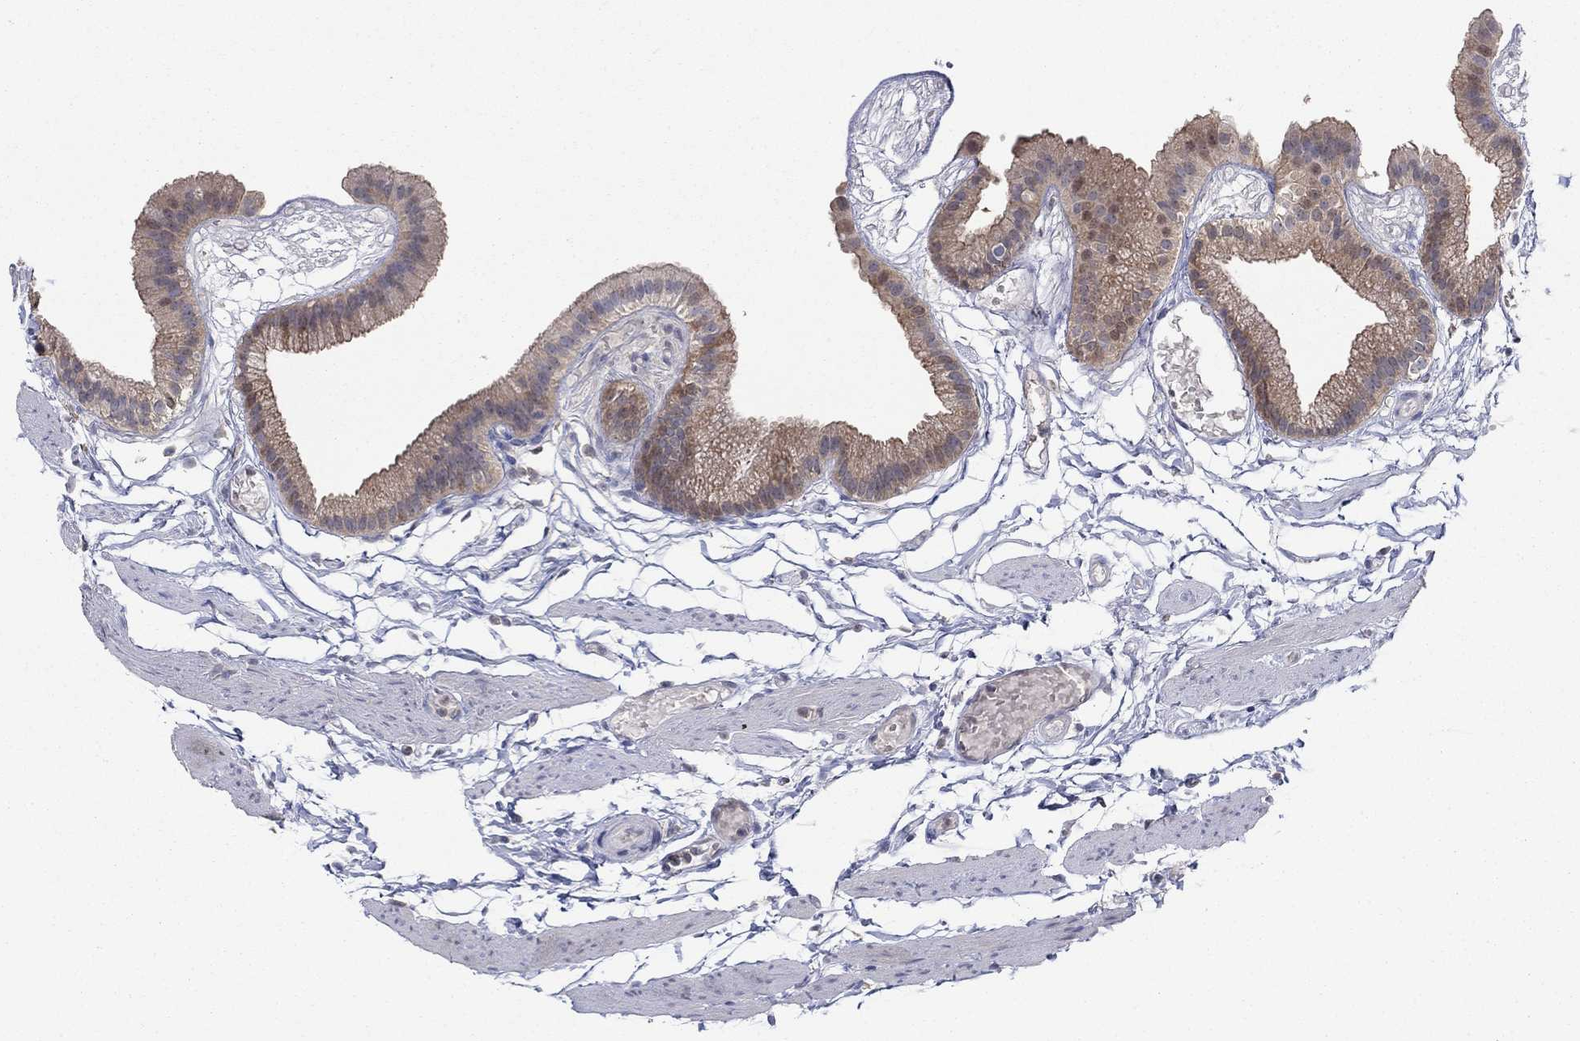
{"staining": {"intensity": "moderate", "quantity": "<25%", "location": "cytoplasmic/membranous"}, "tissue": "gallbladder", "cell_type": "Glandular cells", "image_type": "normal", "snomed": [{"axis": "morphology", "description": "Normal tissue, NOS"}, {"axis": "topography", "description": "Gallbladder"}], "caption": "Immunohistochemical staining of unremarkable human gallbladder demonstrates <25% levels of moderate cytoplasmic/membranous protein positivity in about <25% of glandular cells.", "gene": "RNF114", "patient": {"sex": "female", "age": 45}}